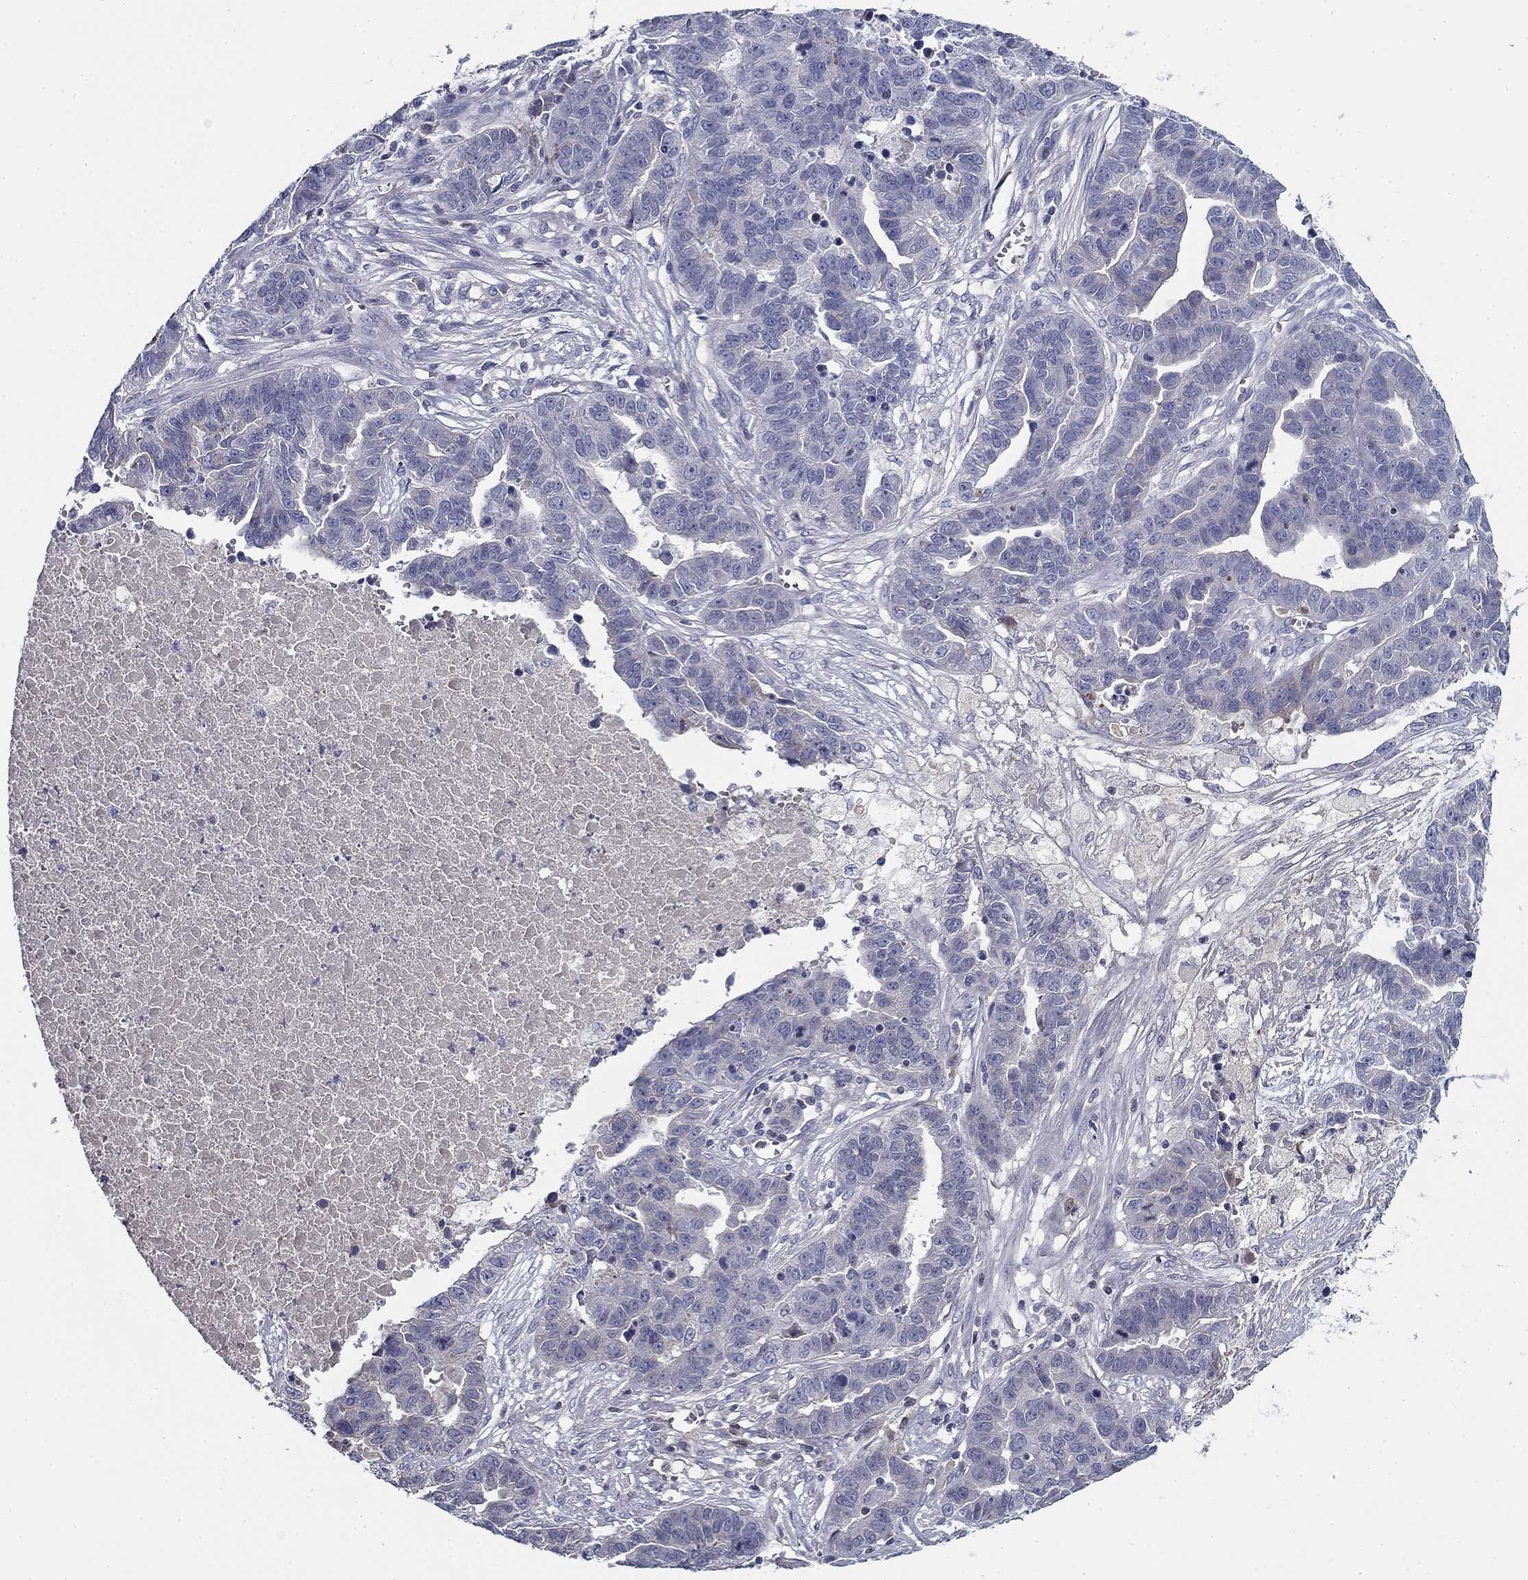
{"staining": {"intensity": "negative", "quantity": "none", "location": "none"}, "tissue": "ovarian cancer", "cell_type": "Tumor cells", "image_type": "cancer", "snomed": [{"axis": "morphology", "description": "Cystadenocarcinoma, serous, NOS"}, {"axis": "topography", "description": "Ovary"}], "caption": "Tumor cells are negative for brown protein staining in ovarian cancer (serous cystadenocarcinoma).", "gene": "CPLX4", "patient": {"sex": "female", "age": 87}}